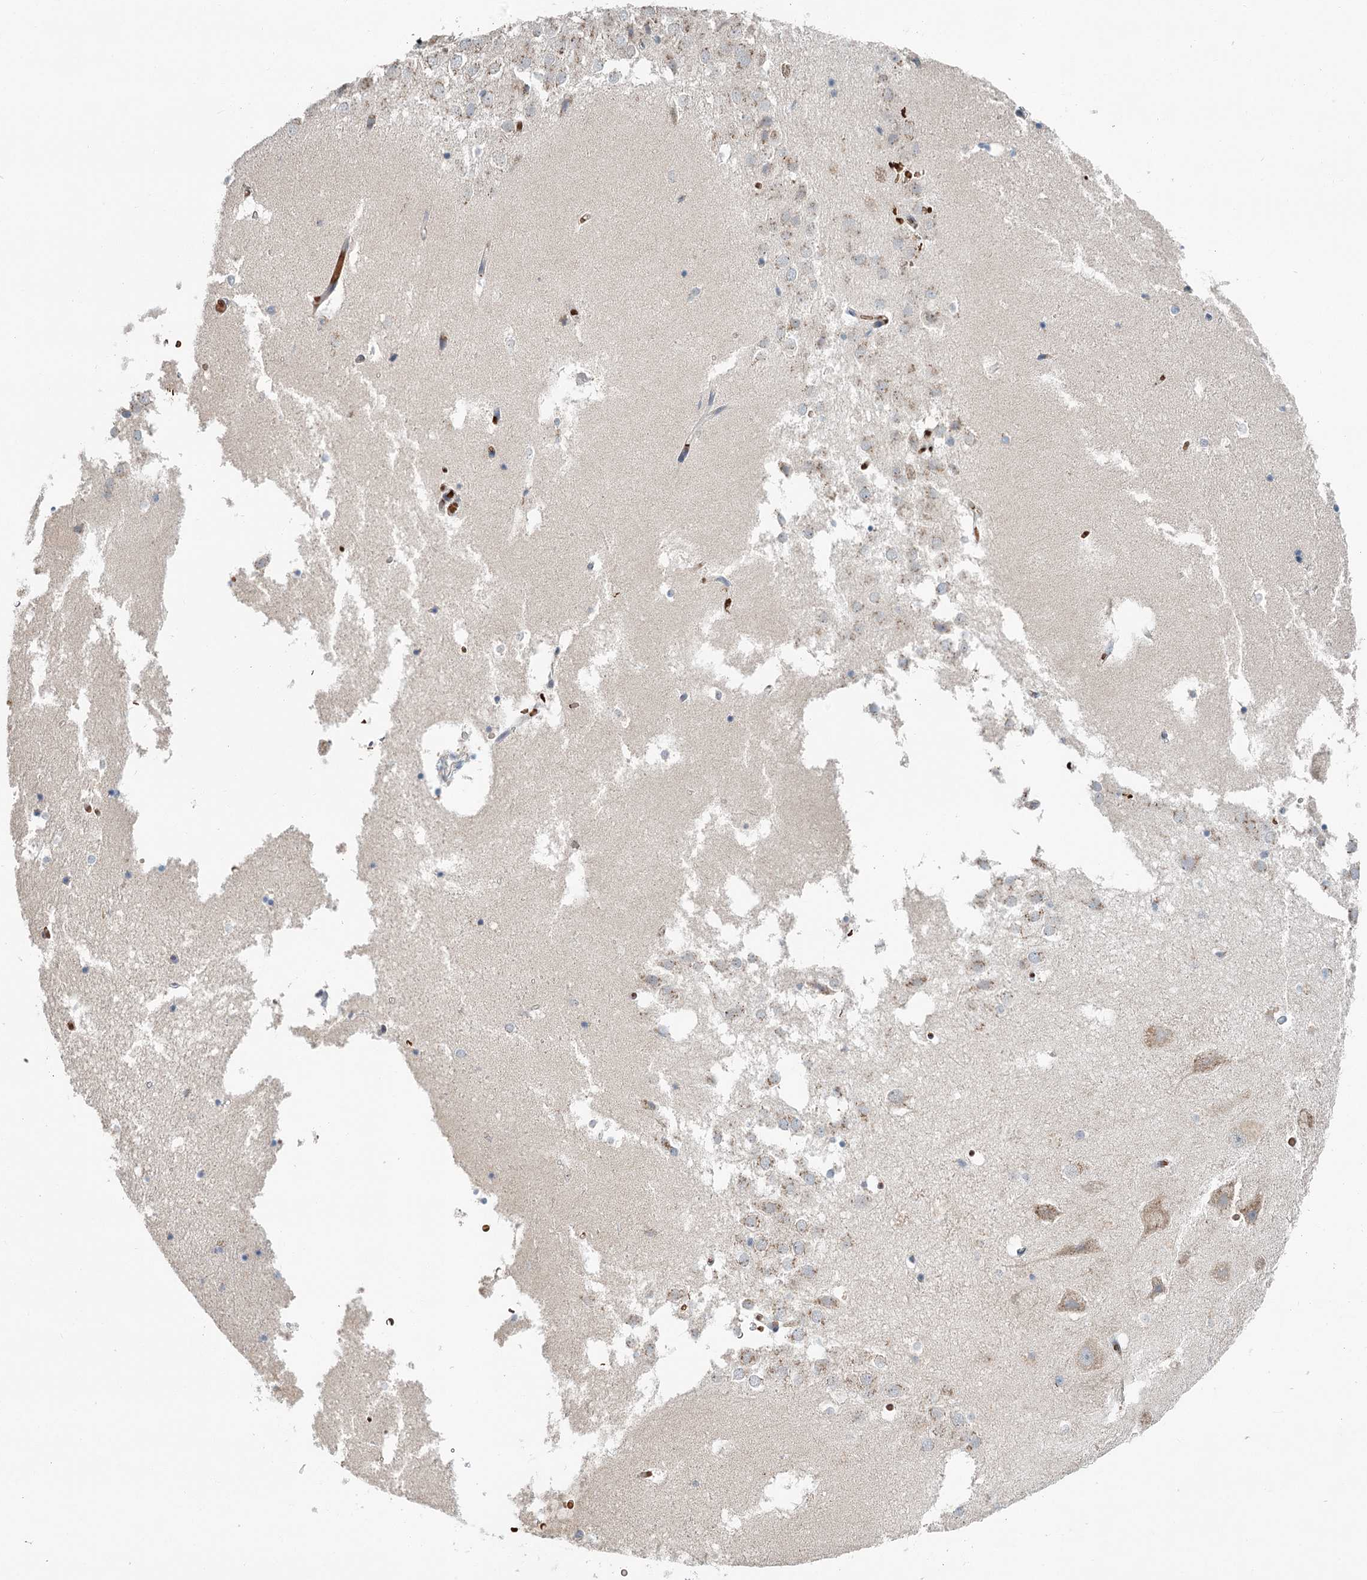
{"staining": {"intensity": "weak", "quantity": "<25%", "location": "cytoplasmic/membranous"}, "tissue": "hippocampus", "cell_type": "Glial cells", "image_type": "normal", "snomed": [{"axis": "morphology", "description": "Normal tissue, NOS"}, {"axis": "topography", "description": "Hippocampus"}], "caption": "IHC image of normal hippocampus: human hippocampus stained with DAB shows no significant protein expression in glial cells.", "gene": "ADK", "patient": {"sex": "female", "age": 52}}